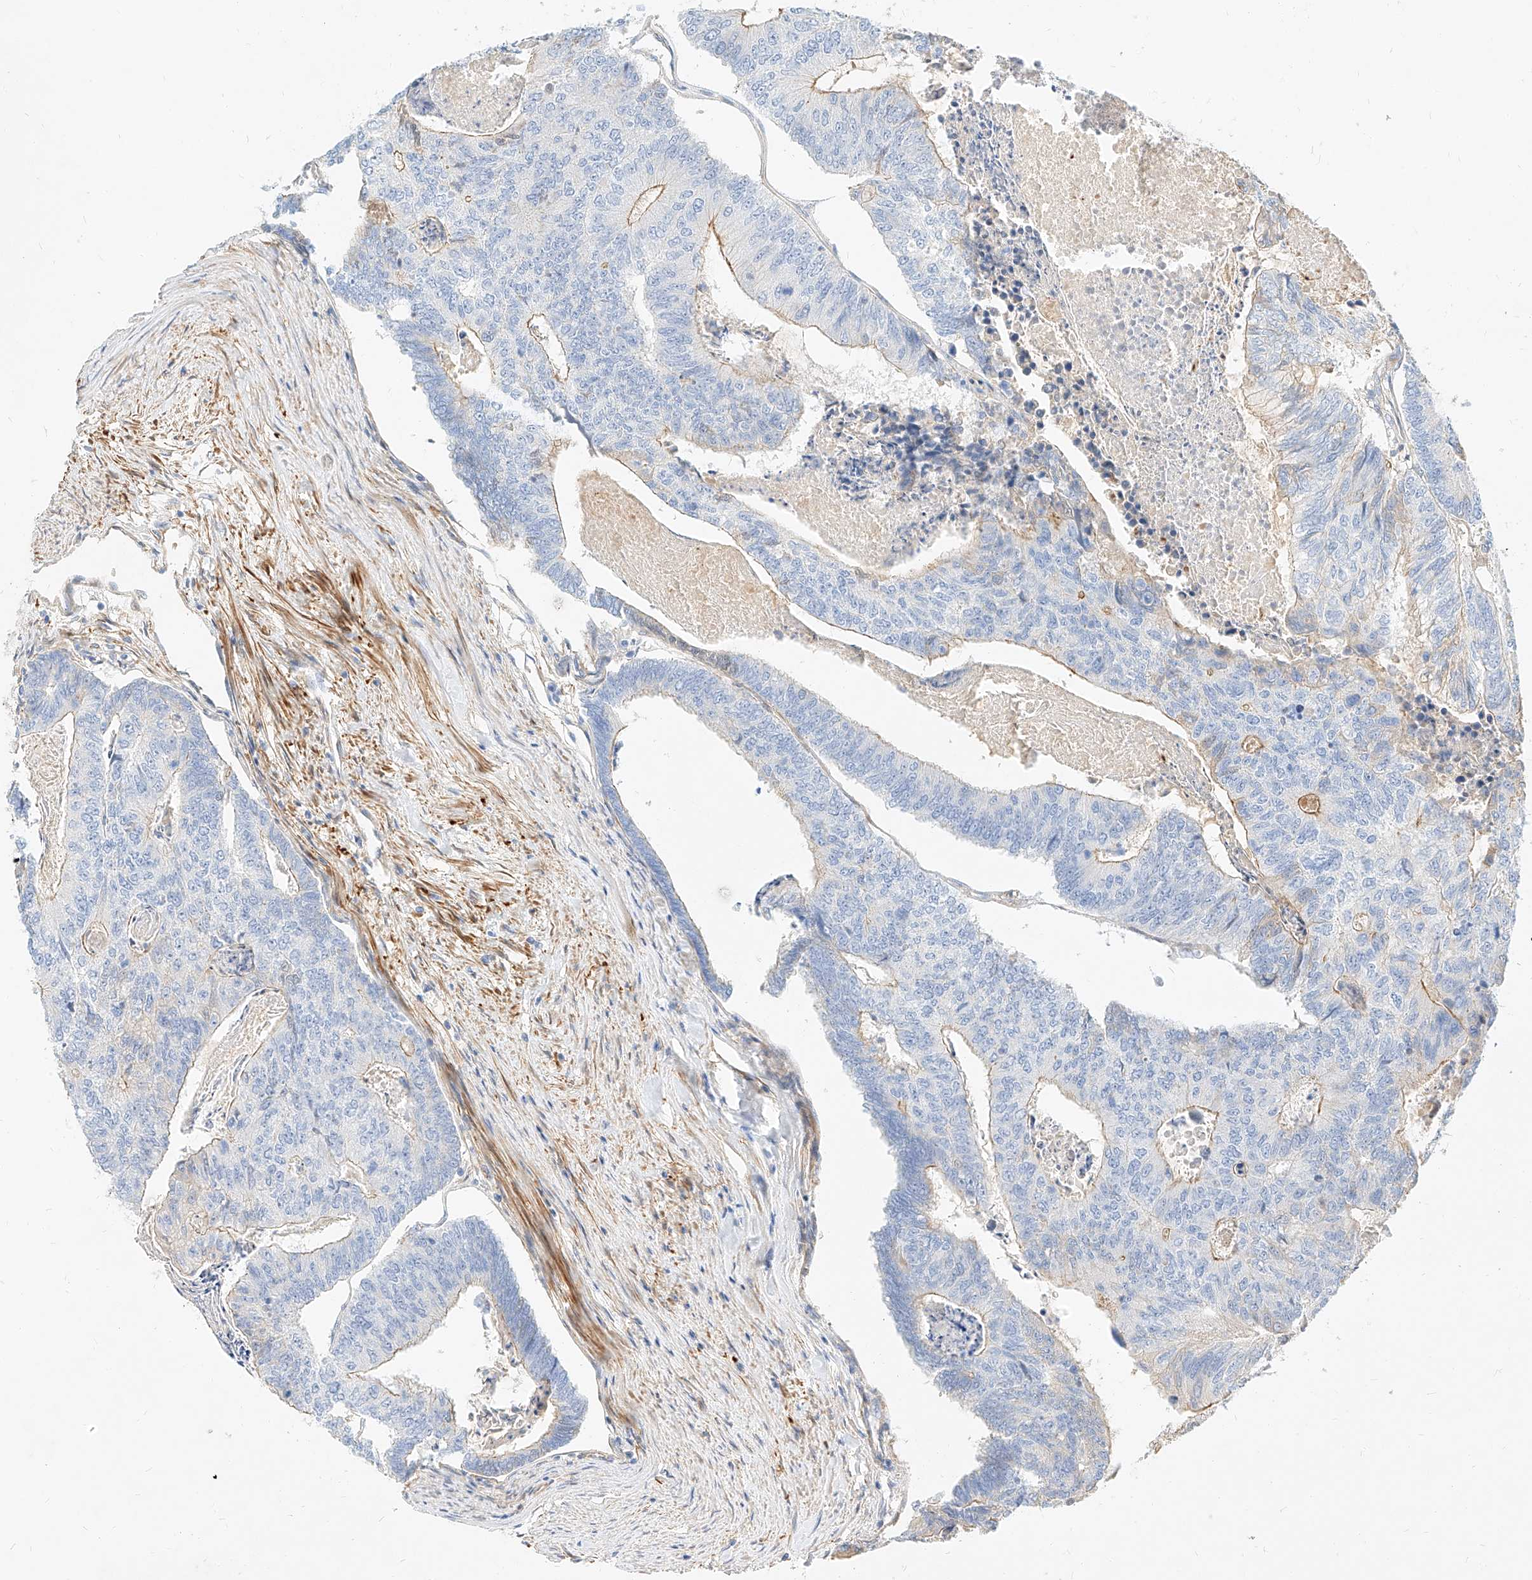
{"staining": {"intensity": "negative", "quantity": "none", "location": "none"}, "tissue": "colorectal cancer", "cell_type": "Tumor cells", "image_type": "cancer", "snomed": [{"axis": "morphology", "description": "Adenocarcinoma, NOS"}, {"axis": "topography", "description": "Colon"}], "caption": "This is an immunohistochemistry (IHC) image of colorectal cancer (adenocarcinoma). There is no expression in tumor cells.", "gene": "KCNH5", "patient": {"sex": "female", "age": 67}}